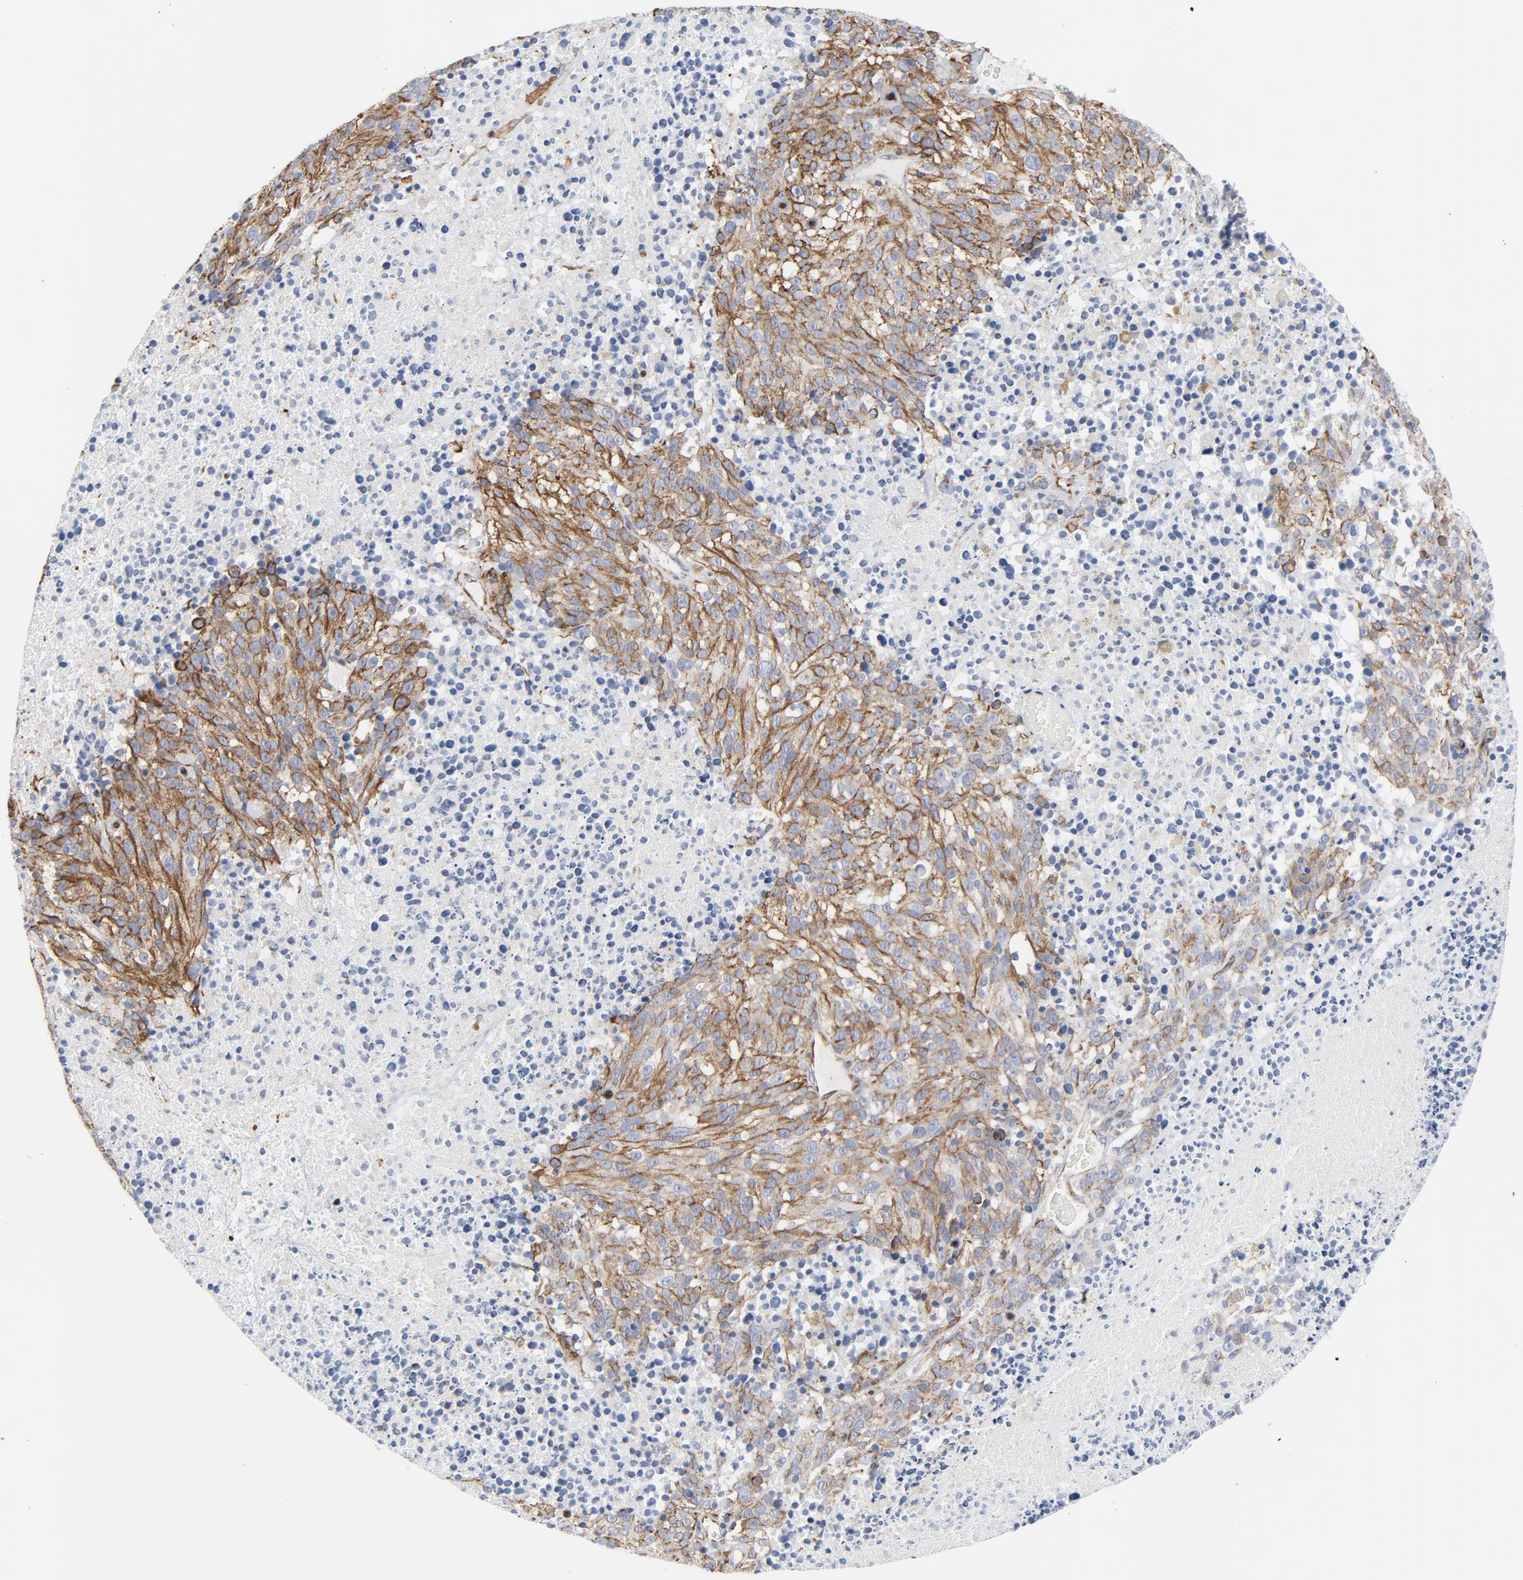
{"staining": {"intensity": "moderate", "quantity": ">75%", "location": "cytoplasmic/membranous"}, "tissue": "melanoma", "cell_type": "Tumor cells", "image_type": "cancer", "snomed": [{"axis": "morphology", "description": "Malignant melanoma, Metastatic site"}, {"axis": "topography", "description": "Cerebral cortex"}], "caption": "About >75% of tumor cells in human malignant melanoma (metastatic site) demonstrate moderate cytoplasmic/membranous protein expression as visualized by brown immunohistochemical staining.", "gene": "TUBB1", "patient": {"sex": "female", "age": 52}}